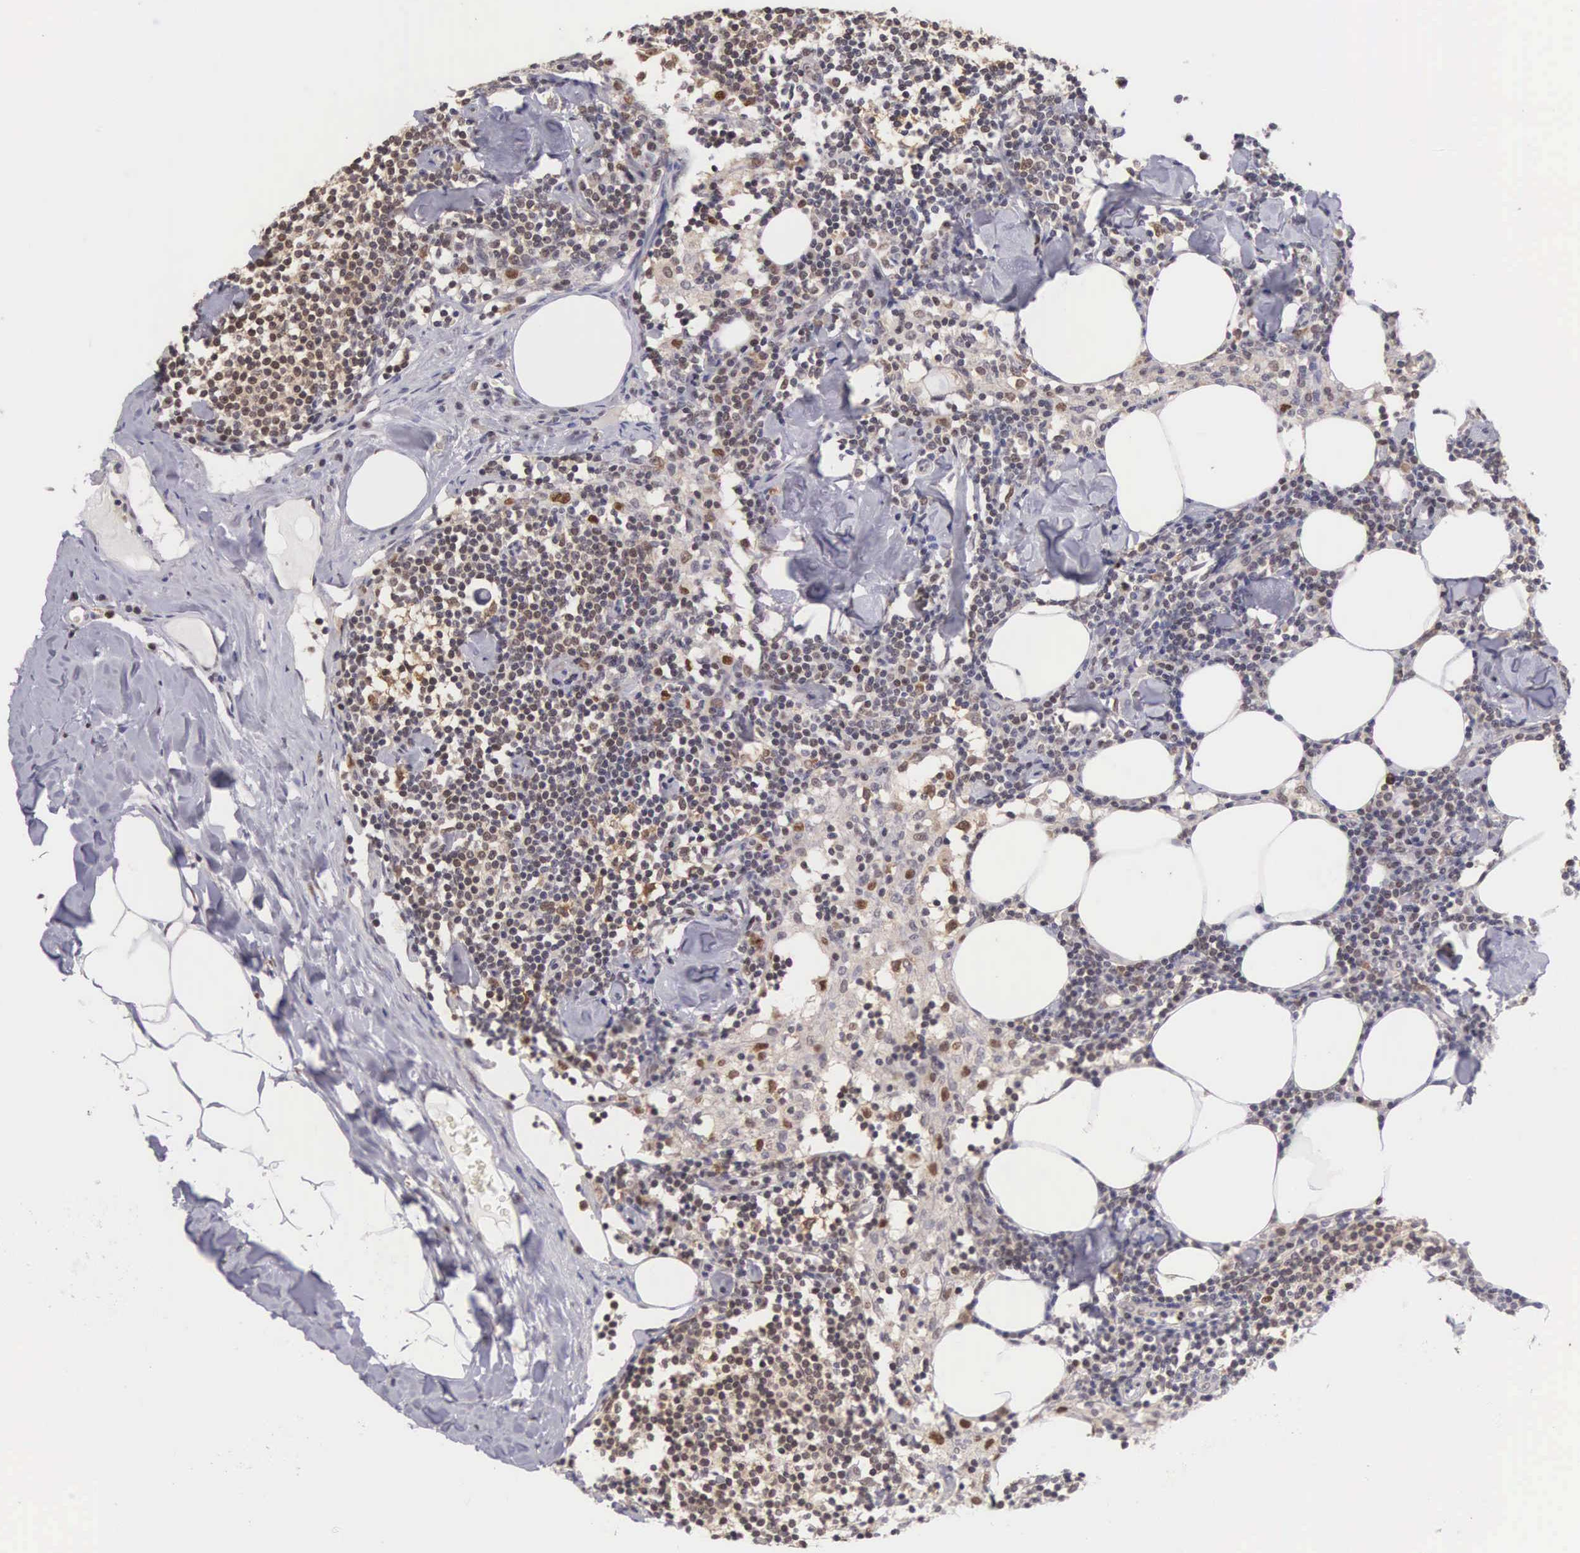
{"staining": {"intensity": "weak", "quantity": "<25%", "location": "nuclear"}, "tissue": "lymph node", "cell_type": "Germinal center cells", "image_type": "normal", "snomed": [{"axis": "morphology", "description": "Normal tissue, NOS"}, {"axis": "topography", "description": "Lymph node"}], "caption": "IHC image of benign lymph node: lymph node stained with DAB displays no significant protein staining in germinal center cells. (DAB (3,3'-diaminobenzidine) immunohistochemistry visualized using brightfield microscopy, high magnification).", "gene": "GRK3", "patient": {"sex": "male", "age": 67}}